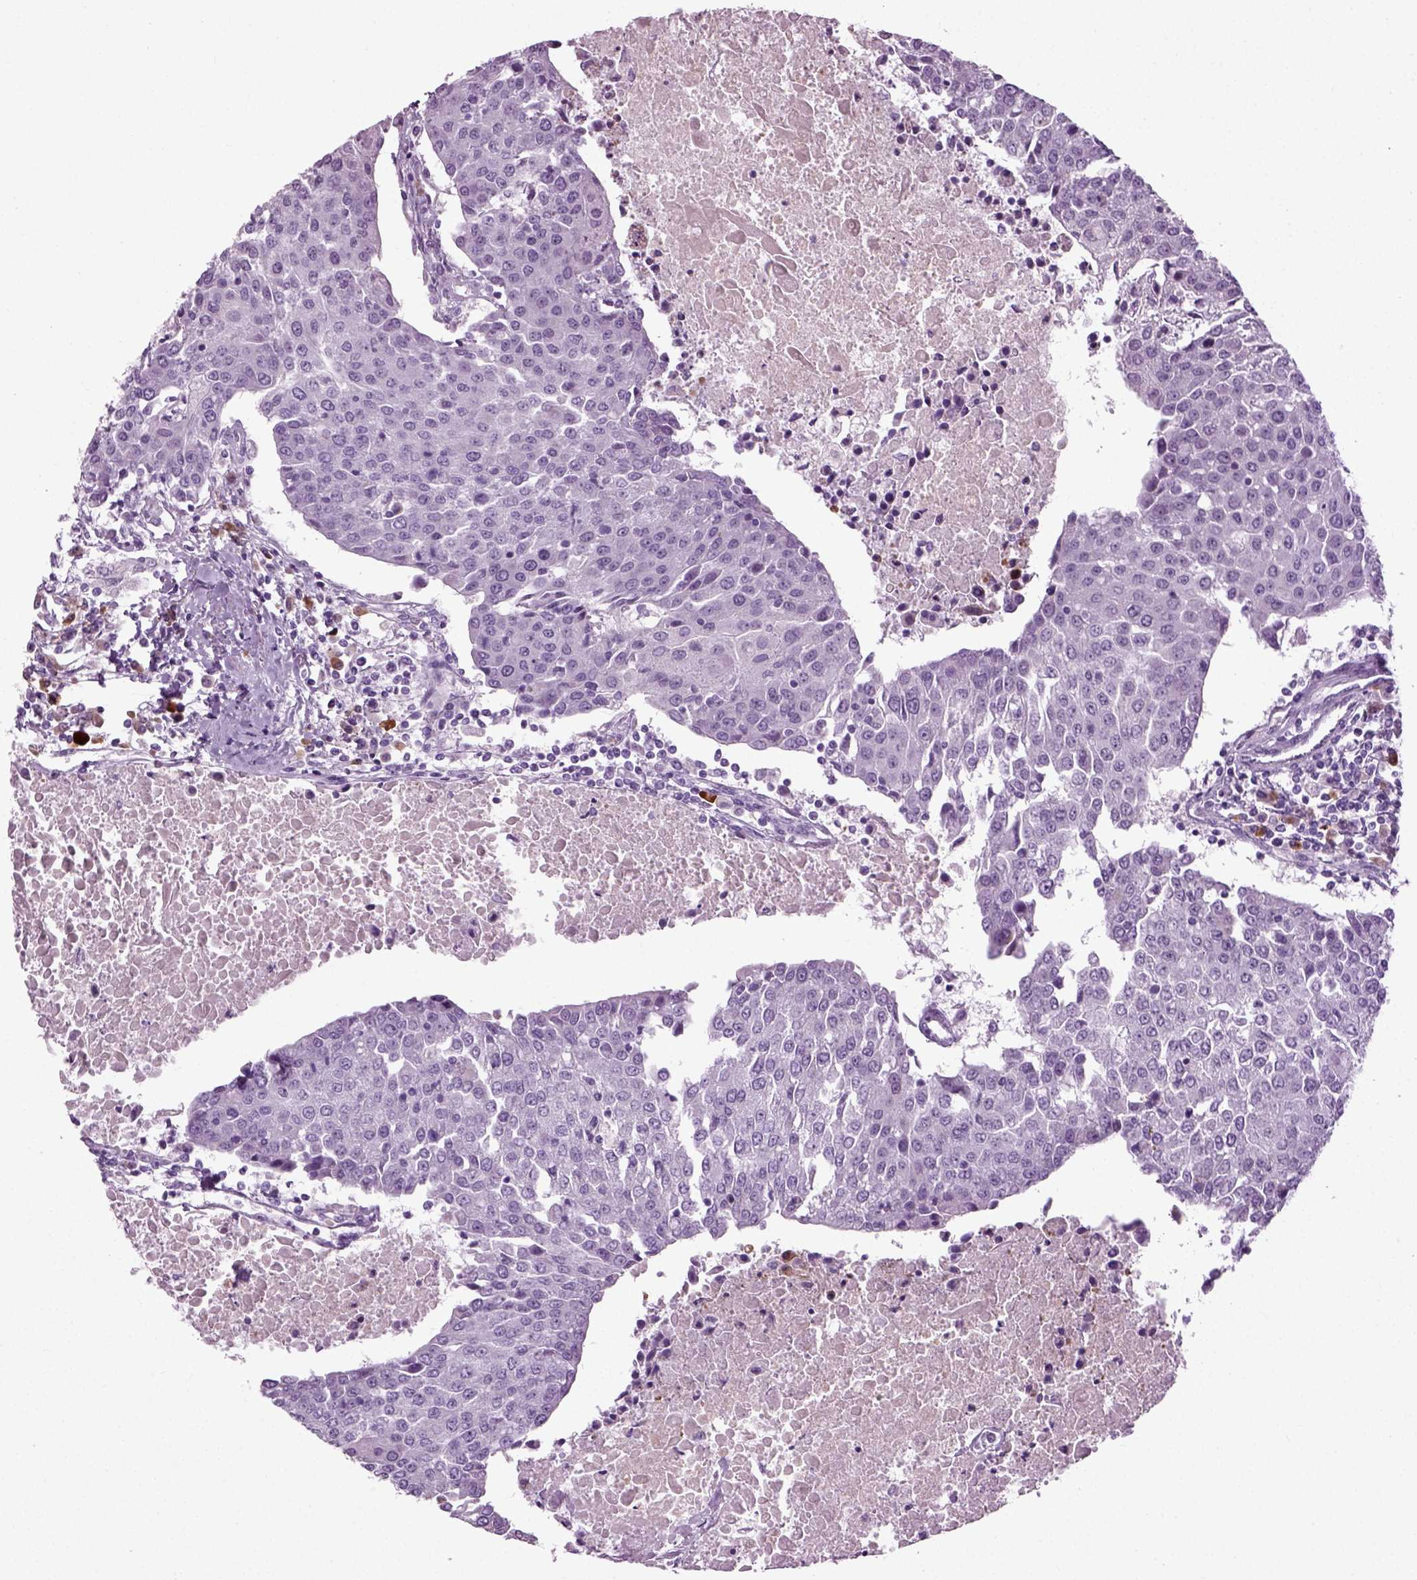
{"staining": {"intensity": "negative", "quantity": "none", "location": "none"}, "tissue": "urothelial cancer", "cell_type": "Tumor cells", "image_type": "cancer", "snomed": [{"axis": "morphology", "description": "Urothelial carcinoma, High grade"}, {"axis": "topography", "description": "Urinary bladder"}], "caption": "Tumor cells are negative for brown protein staining in urothelial cancer. Brightfield microscopy of immunohistochemistry stained with DAB (brown) and hematoxylin (blue), captured at high magnification.", "gene": "PRLH", "patient": {"sex": "female", "age": 85}}